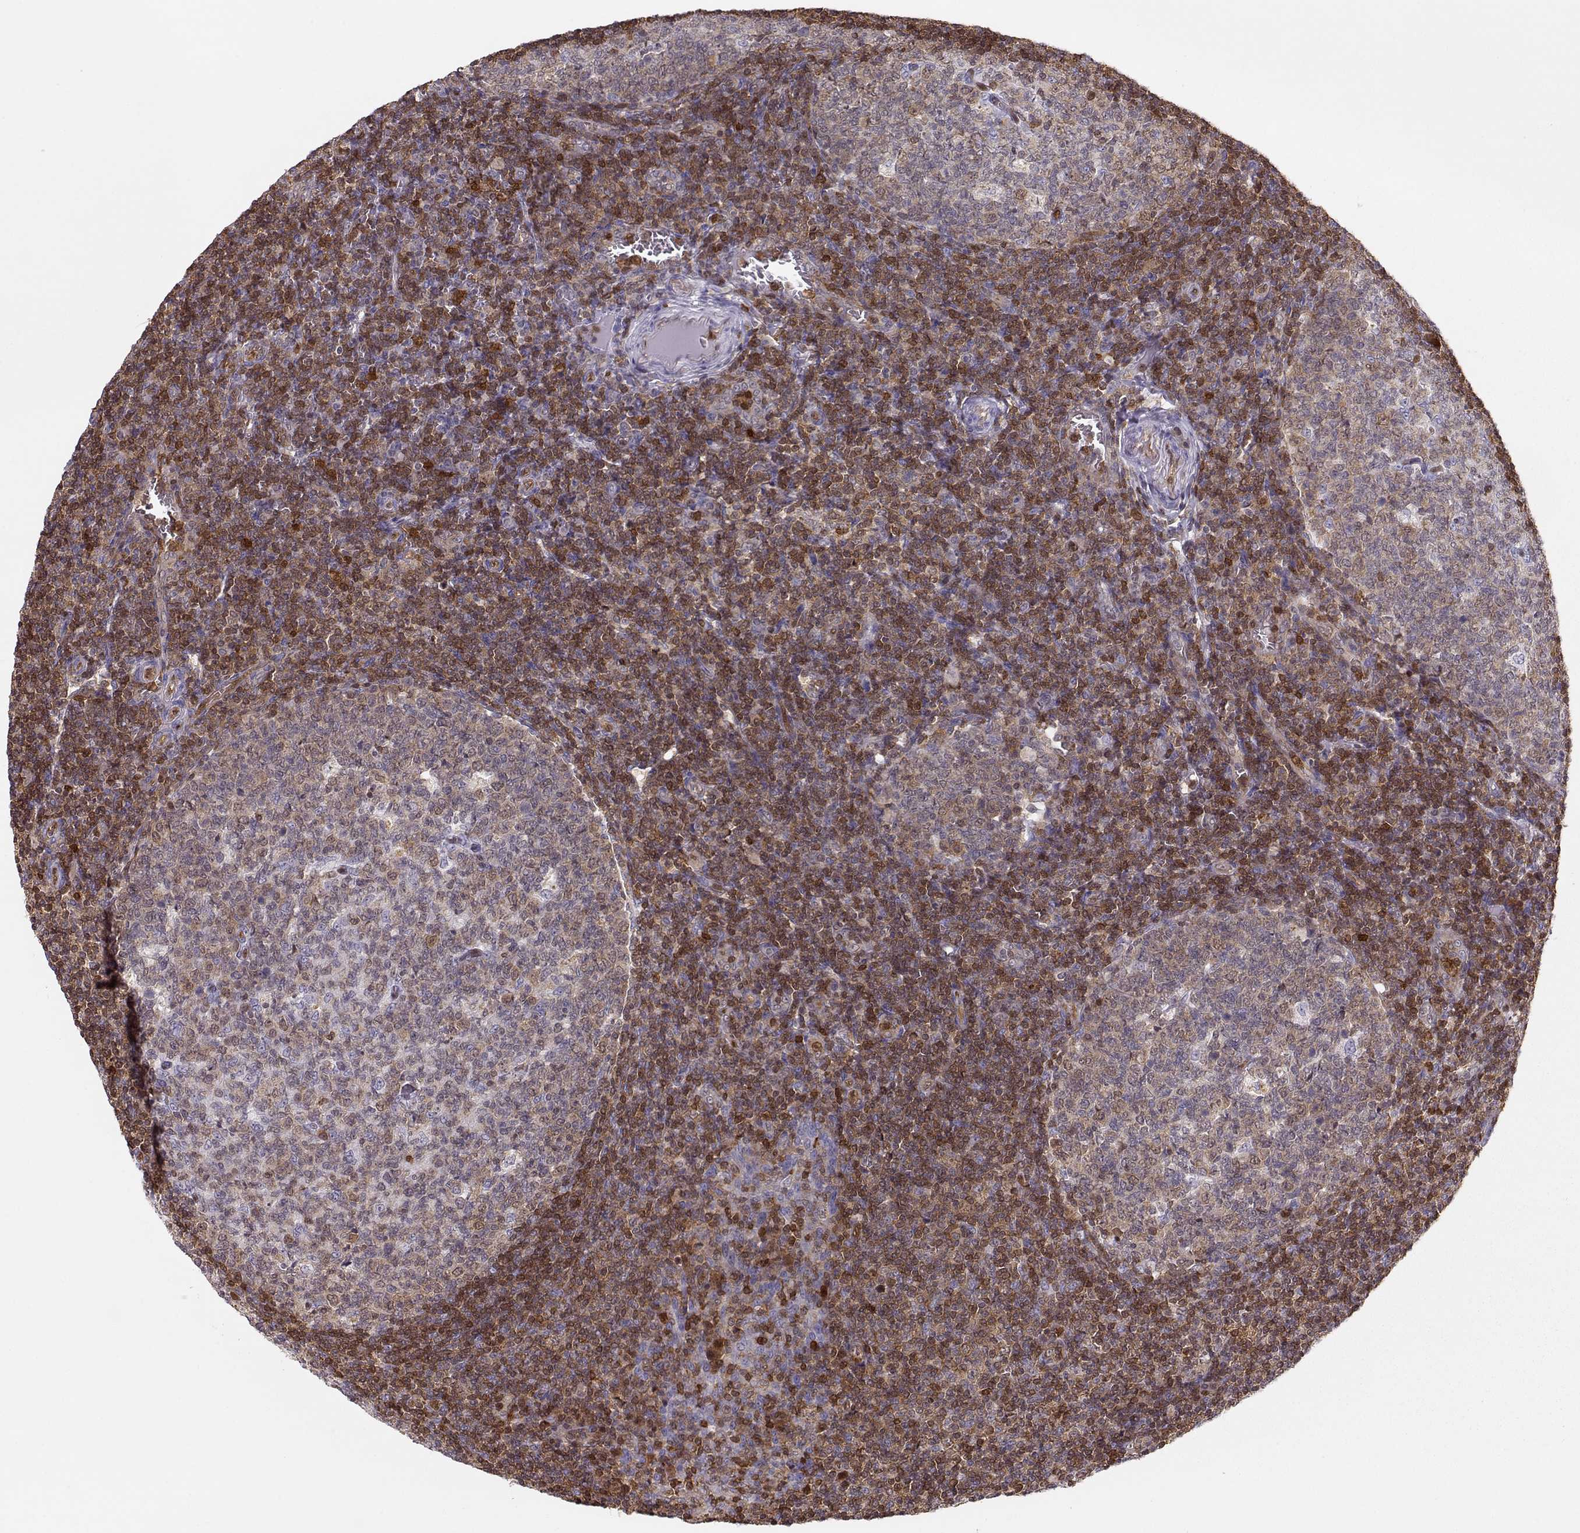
{"staining": {"intensity": "moderate", "quantity": "<25%", "location": "cytoplasmic/membranous"}, "tissue": "tonsil", "cell_type": "Germinal center cells", "image_type": "normal", "snomed": [{"axis": "morphology", "description": "Normal tissue, NOS"}, {"axis": "topography", "description": "Tonsil"}], "caption": "Germinal center cells demonstrate moderate cytoplasmic/membranous positivity in about <25% of cells in normal tonsil.", "gene": "PNP", "patient": {"sex": "female", "age": 12}}